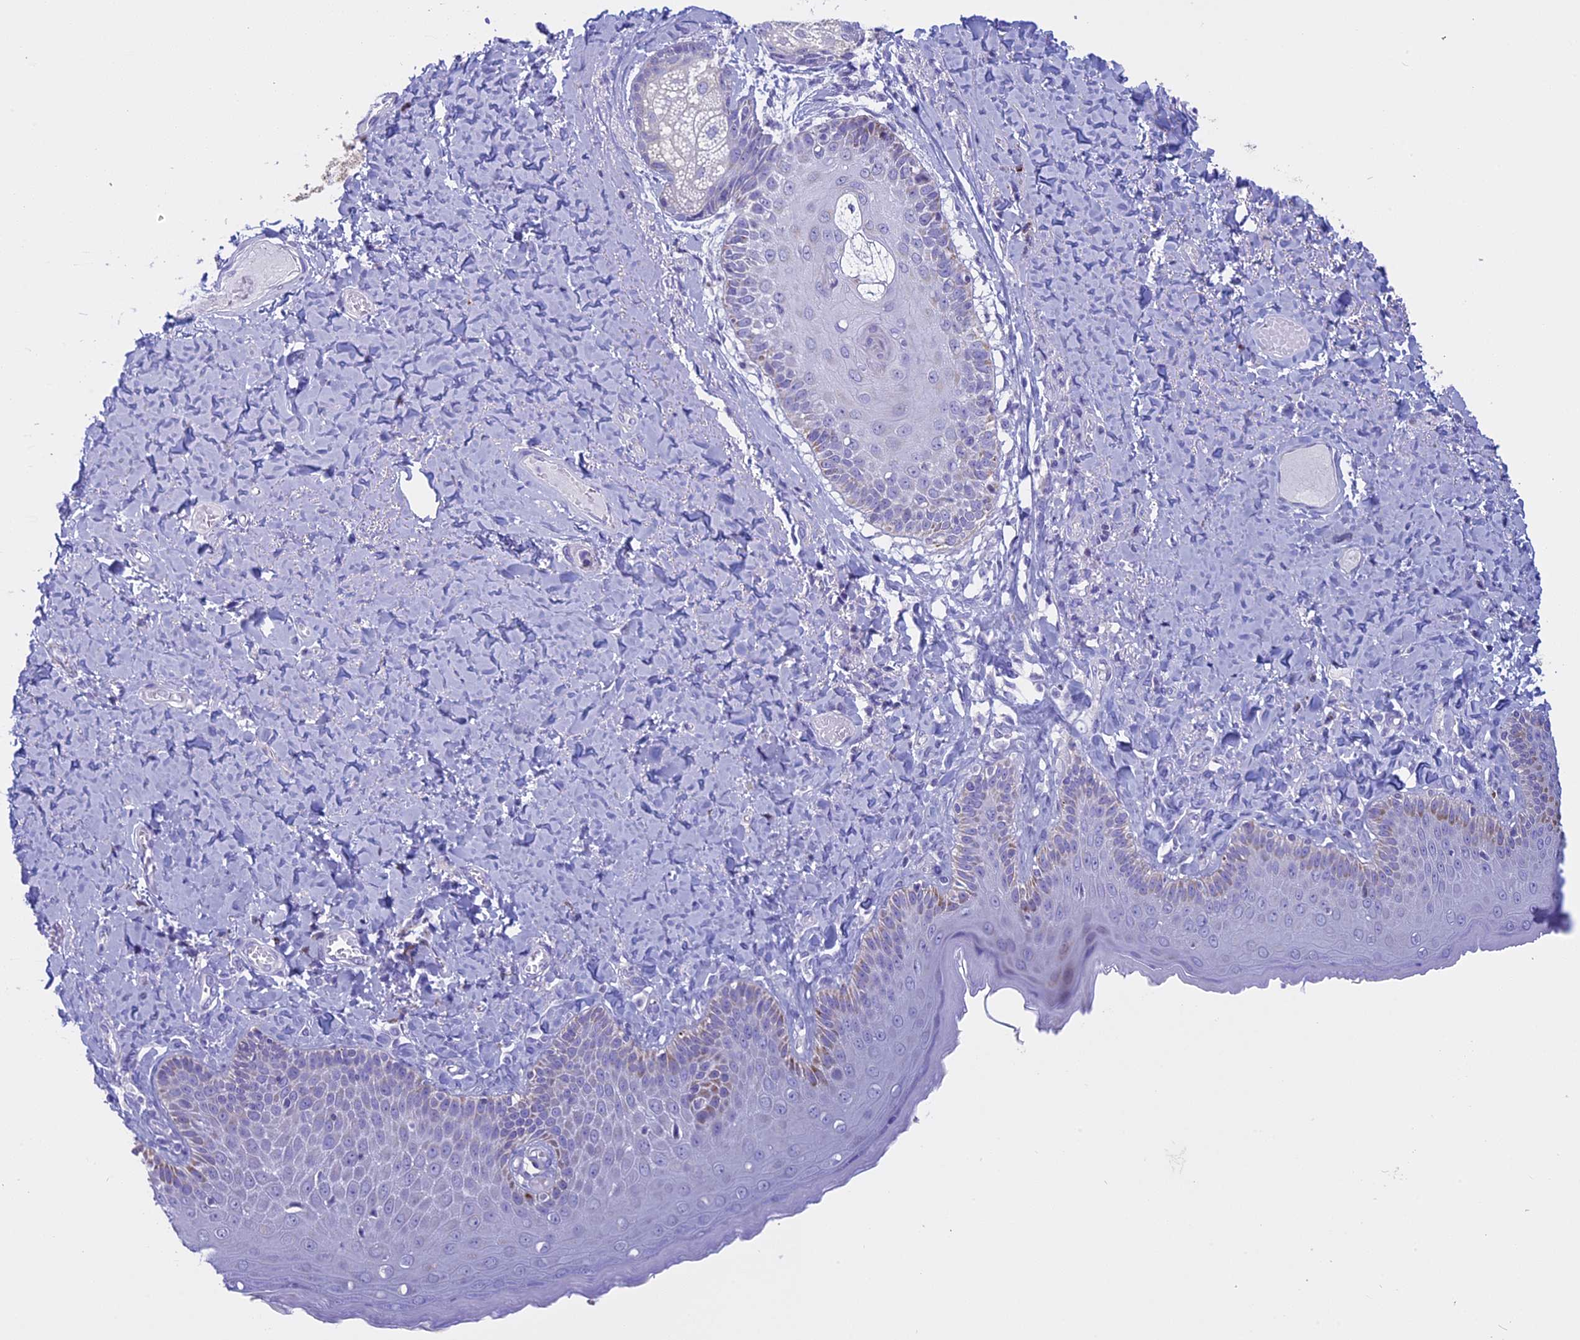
{"staining": {"intensity": "negative", "quantity": "none", "location": "none"}, "tissue": "skin", "cell_type": "Epidermal cells", "image_type": "normal", "snomed": [{"axis": "morphology", "description": "Normal tissue, NOS"}, {"axis": "topography", "description": "Anal"}], "caption": "DAB immunohistochemical staining of benign skin shows no significant expression in epidermal cells.", "gene": "ZNF563", "patient": {"sex": "male", "age": 69}}